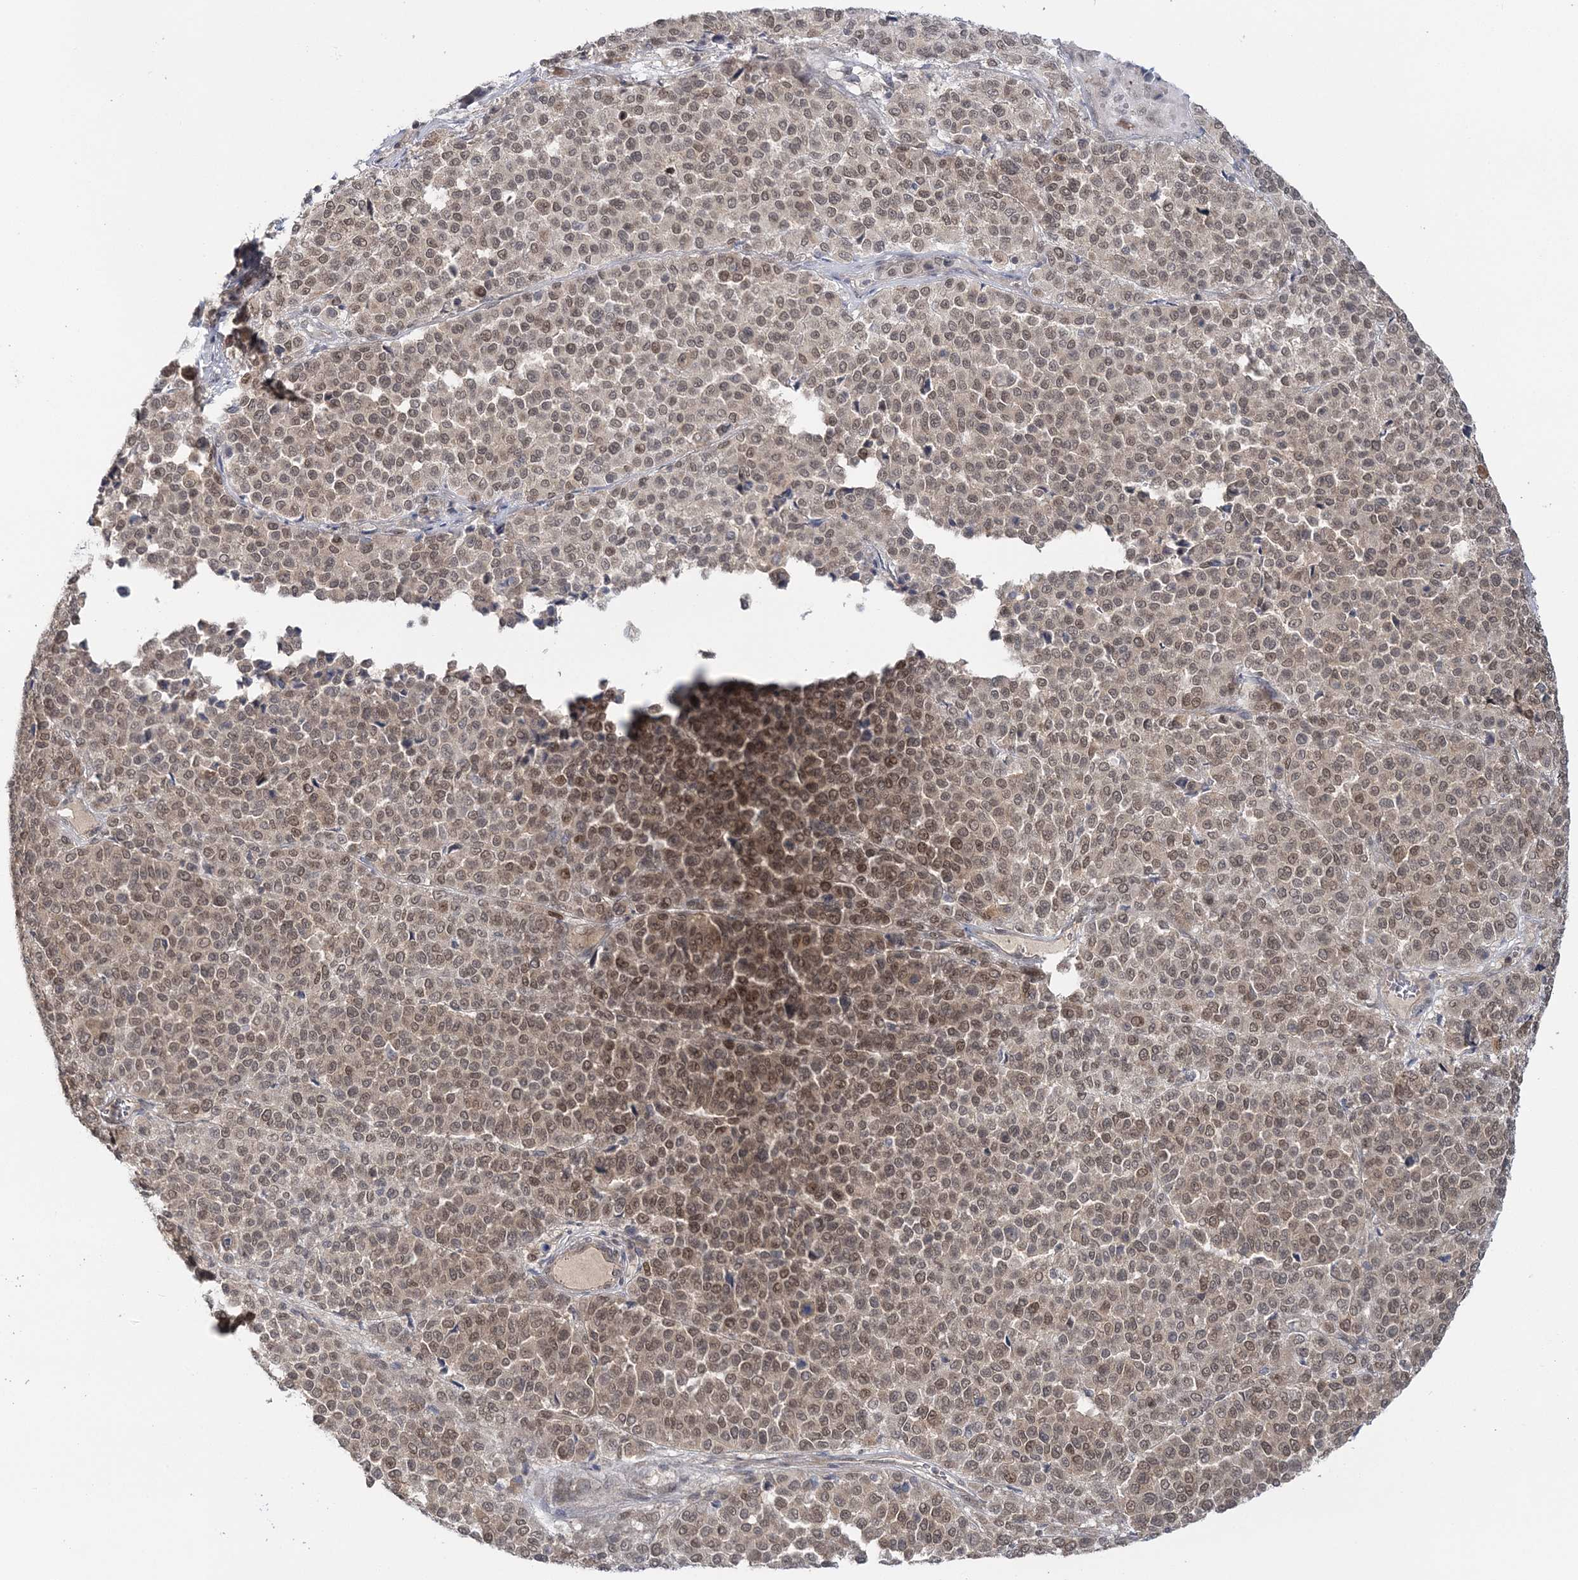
{"staining": {"intensity": "moderate", "quantity": ">75%", "location": "nuclear"}, "tissue": "melanoma", "cell_type": "Tumor cells", "image_type": "cancer", "snomed": [{"axis": "morphology", "description": "Malignant melanoma, Metastatic site"}, {"axis": "topography", "description": "Pancreas"}], "caption": "A medium amount of moderate nuclear staining is identified in approximately >75% of tumor cells in melanoma tissue.", "gene": "ZFAND6", "patient": {"sex": "female", "age": 30}}